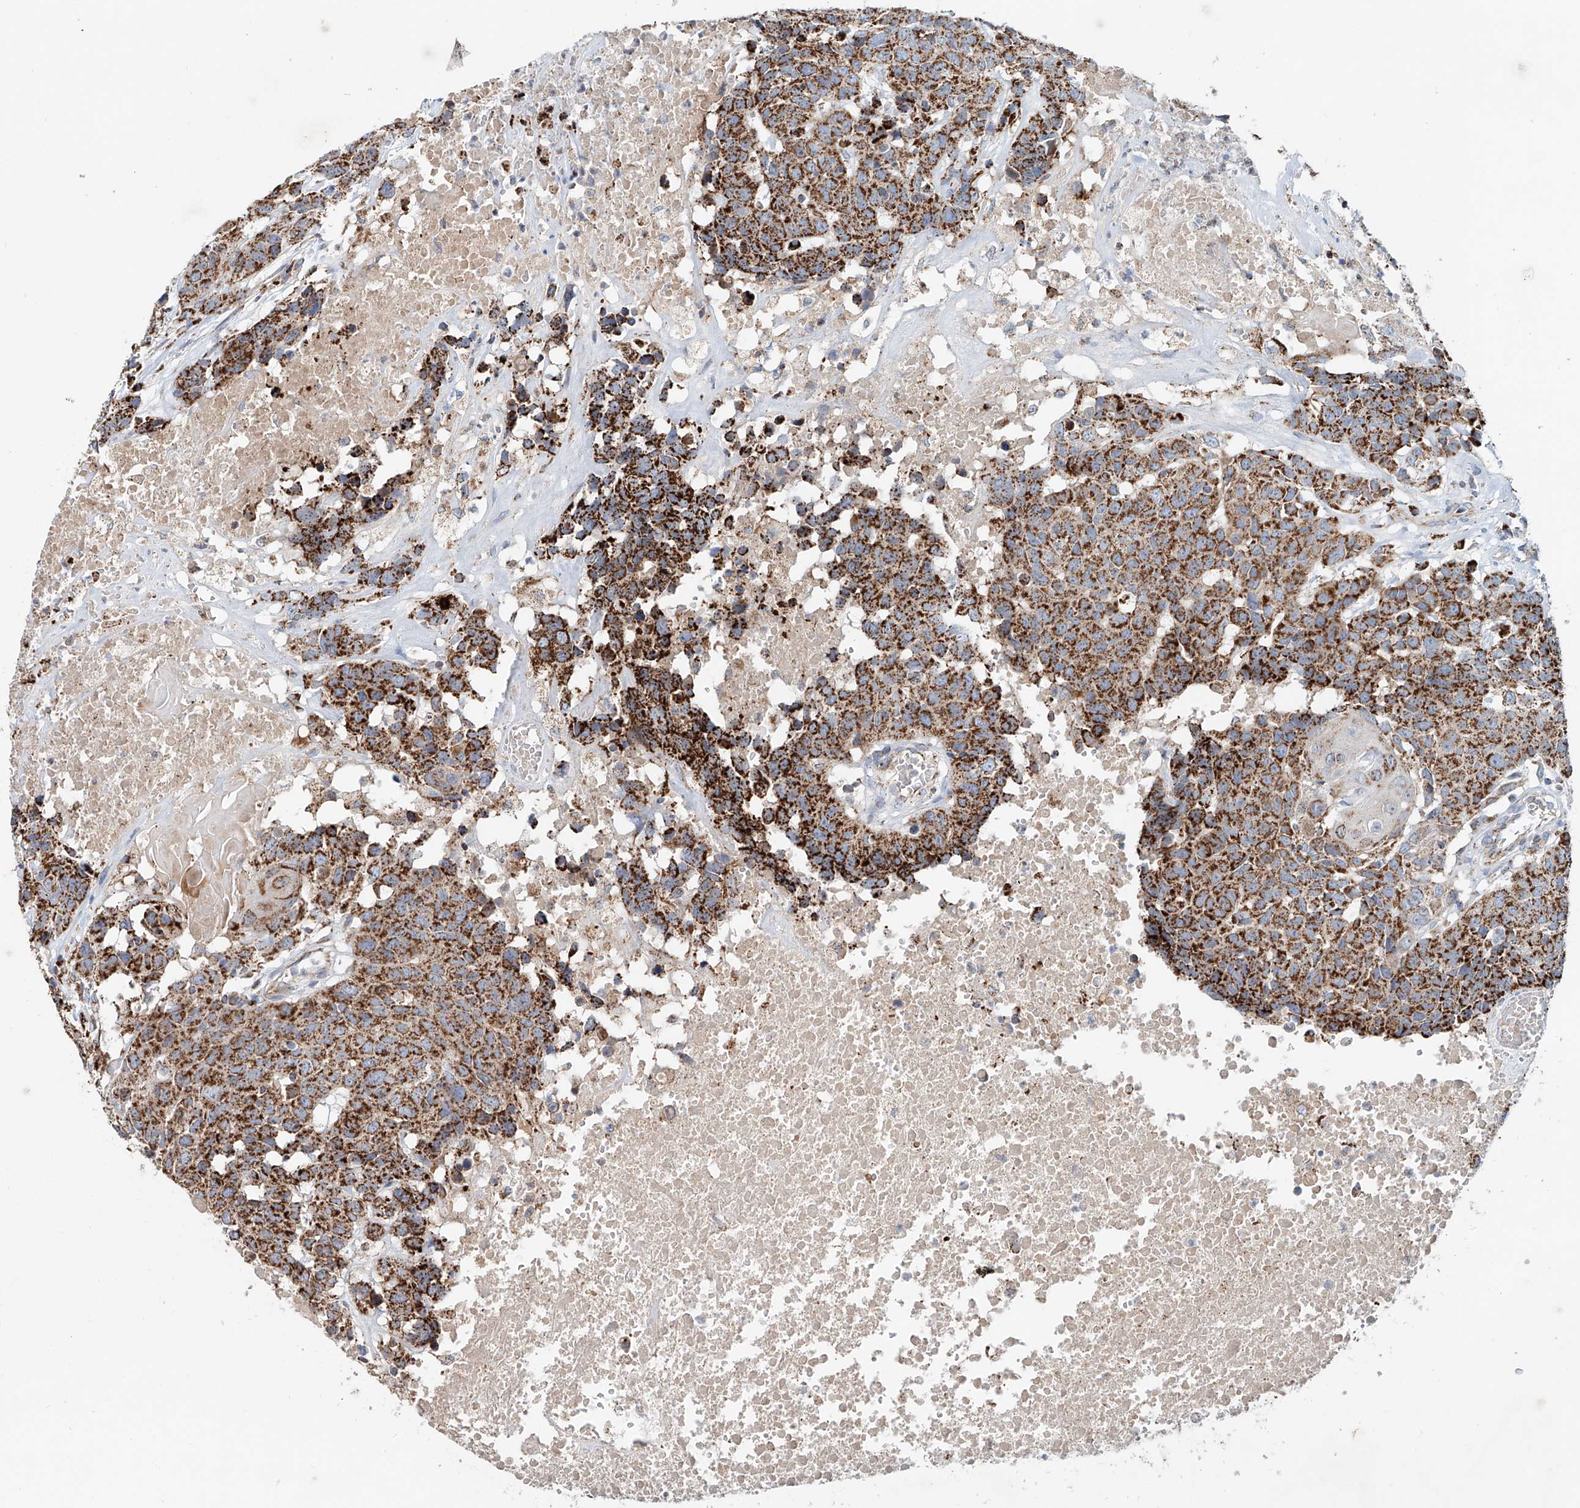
{"staining": {"intensity": "strong", "quantity": ">75%", "location": "cytoplasmic/membranous"}, "tissue": "head and neck cancer", "cell_type": "Tumor cells", "image_type": "cancer", "snomed": [{"axis": "morphology", "description": "Squamous cell carcinoma, NOS"}, {"axis": "topography", "description": "Head-Neck"}], "caption": "Approximately >75% of tumor cells in head and neck cancer demonstrate strong cytoplasmic/membranous protein positivity as visualized by brown immunohistochemical staining.", "gene": "CARD10", "patient": {"sex": "male", "age": 66}}